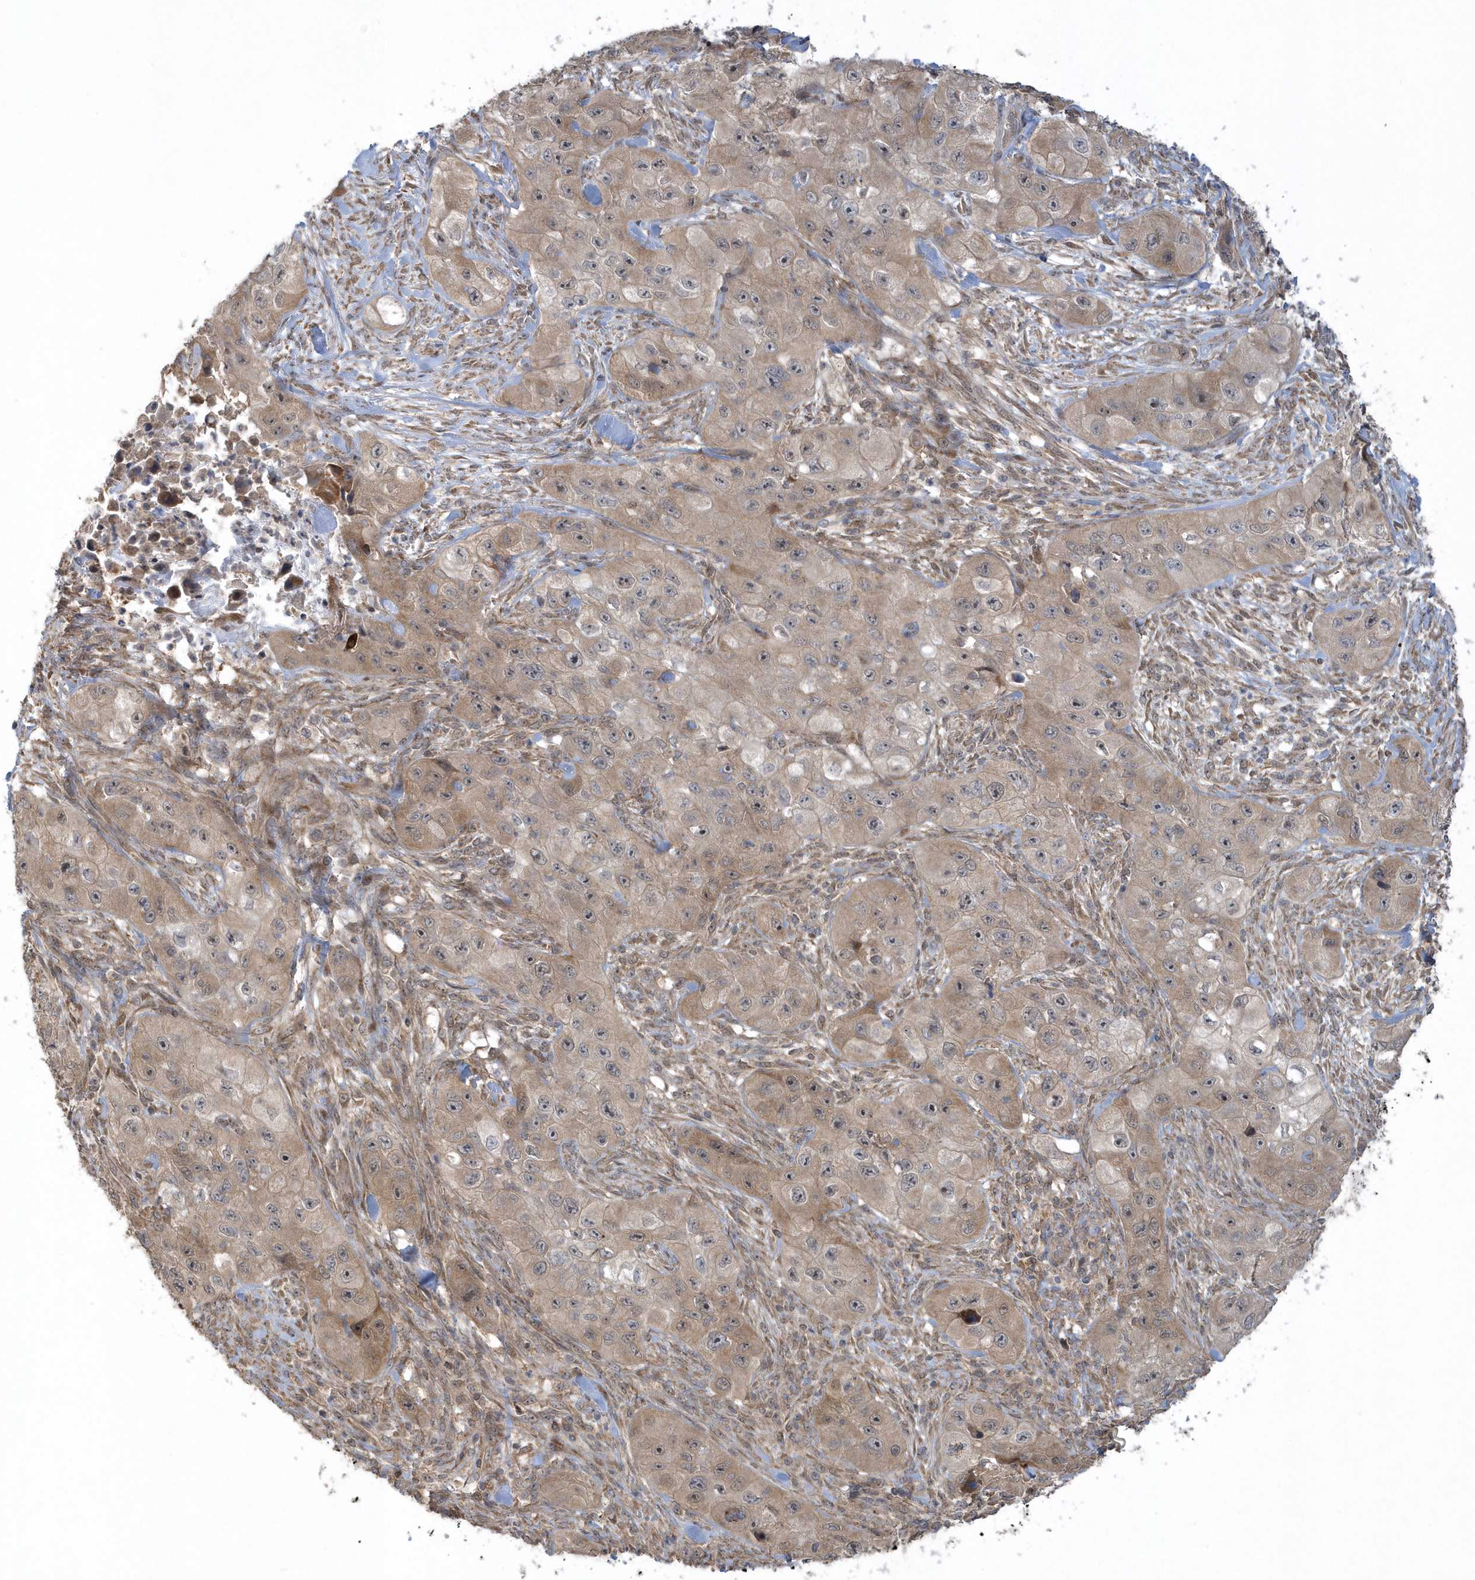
{"staining": {"intensity": "weak", "quantity": ">75%", "location": "cytoplasmic/membranous"}, "tissue": "skin cancer", "cell_type": "Tumor cells", "image_type": "cancer", "snomed": [{"axis": "morphology", "description": "Squamous cell carcinoma, NOS"}, {"axis": "topography", "description": "Skin"}, {"axis": "topography", "description": "Subcutis"}], "caption": "Tumor cells reveal low levels of weak cytoplasmic/membranous positivity in about >75% of cells in squamous cell carcinoma (skin).", "gene": "THG1L", "patient": {"sex": "male", "age": 73}}